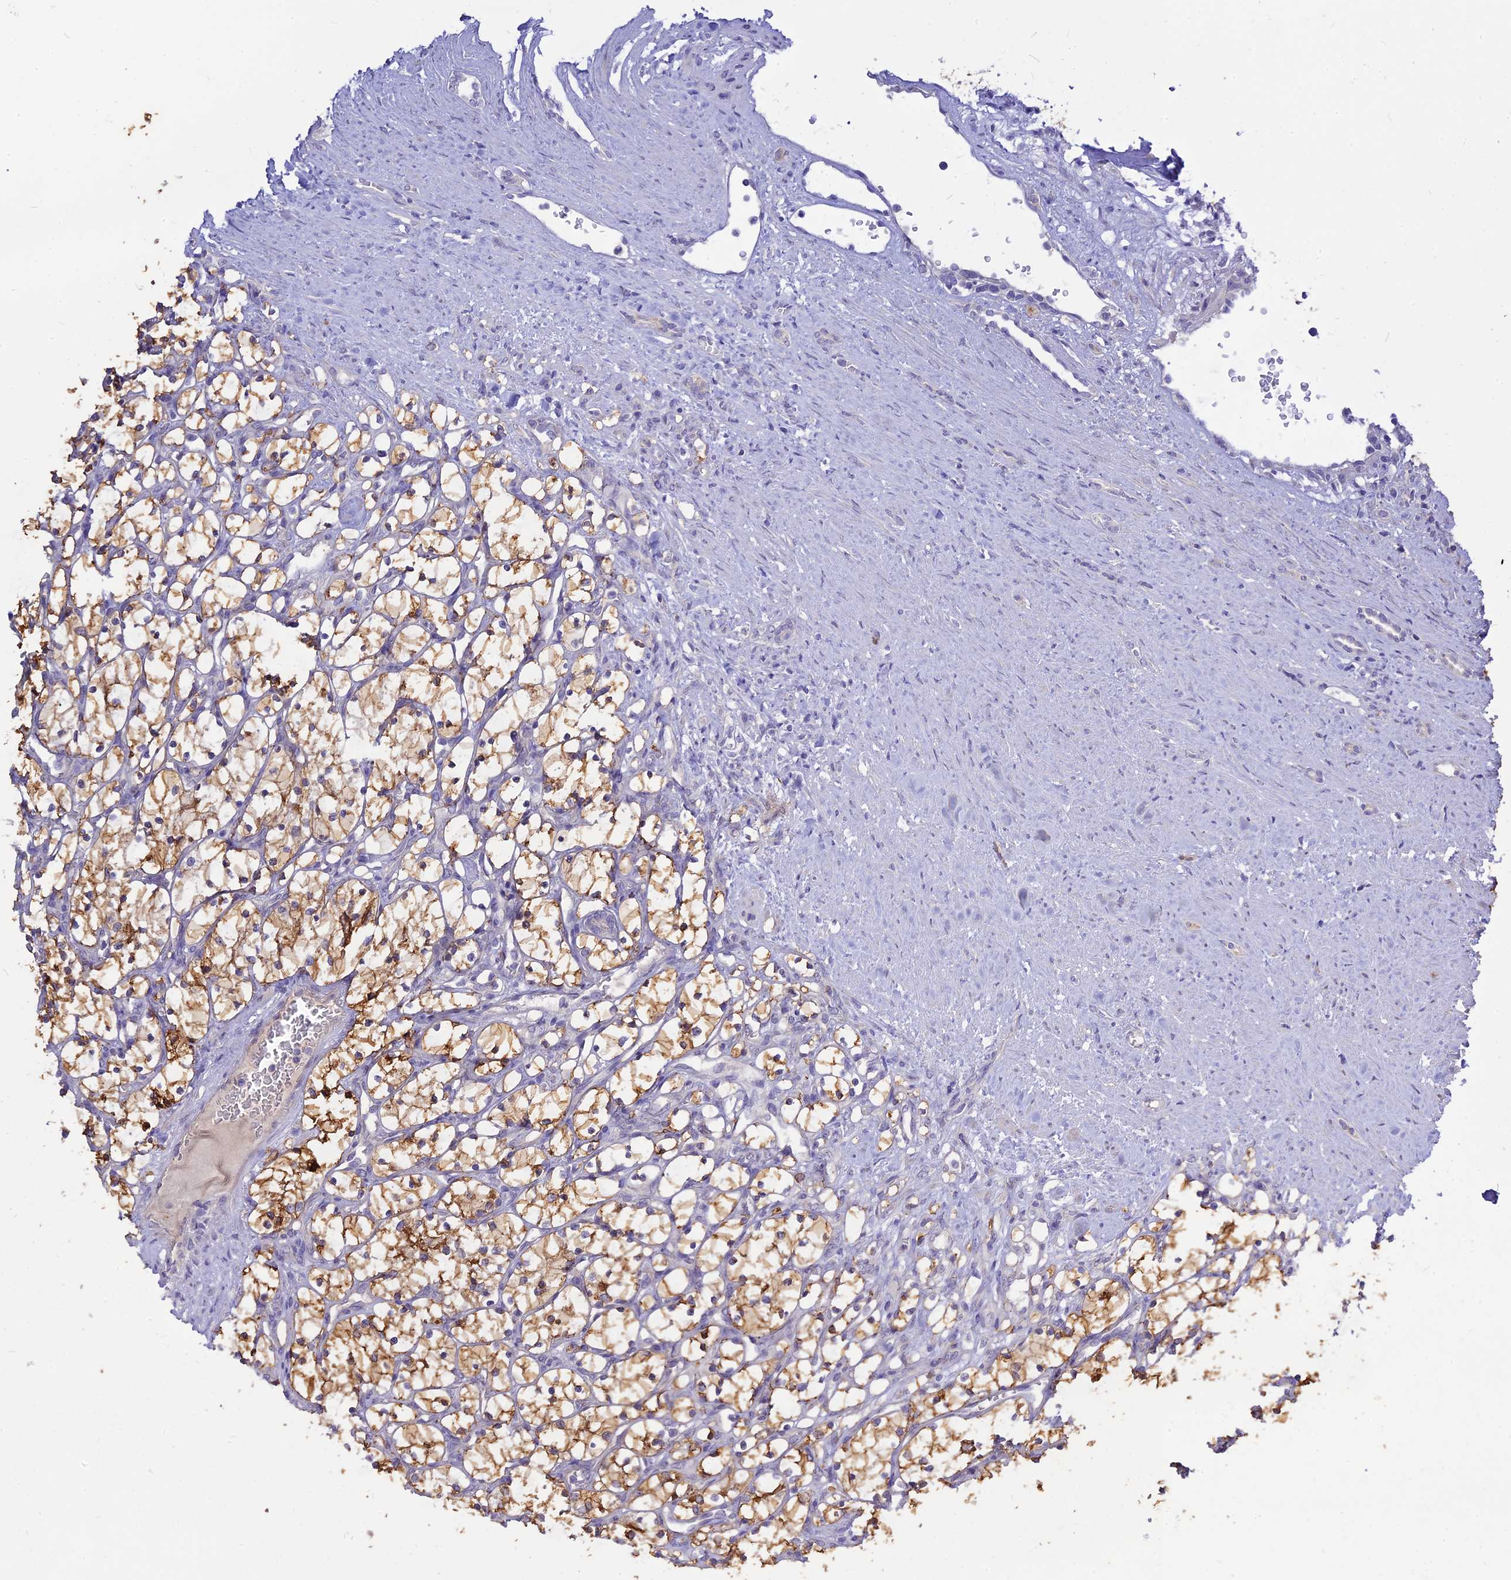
{"staining": {"intensity": "moderate", "quantity": ">75%", "location": "cytoplasmic/membranous"}, "tissue": "renal cancer", "cell_type": "Tumor cells", "image_type": "cancer", "snomed": [{"axis": "morphology", "description": "Adenocarcinoma, NOS"}, {"axis": "topography", "description": "Kidney"}], "caption": "IHC of renal cancer exhibits medium levels of moderate cytoplasmic/membranous positivity in about >75% of tumor cells.", "gene": "CZIB", "patient": {"sex": "female", "age": 69}}